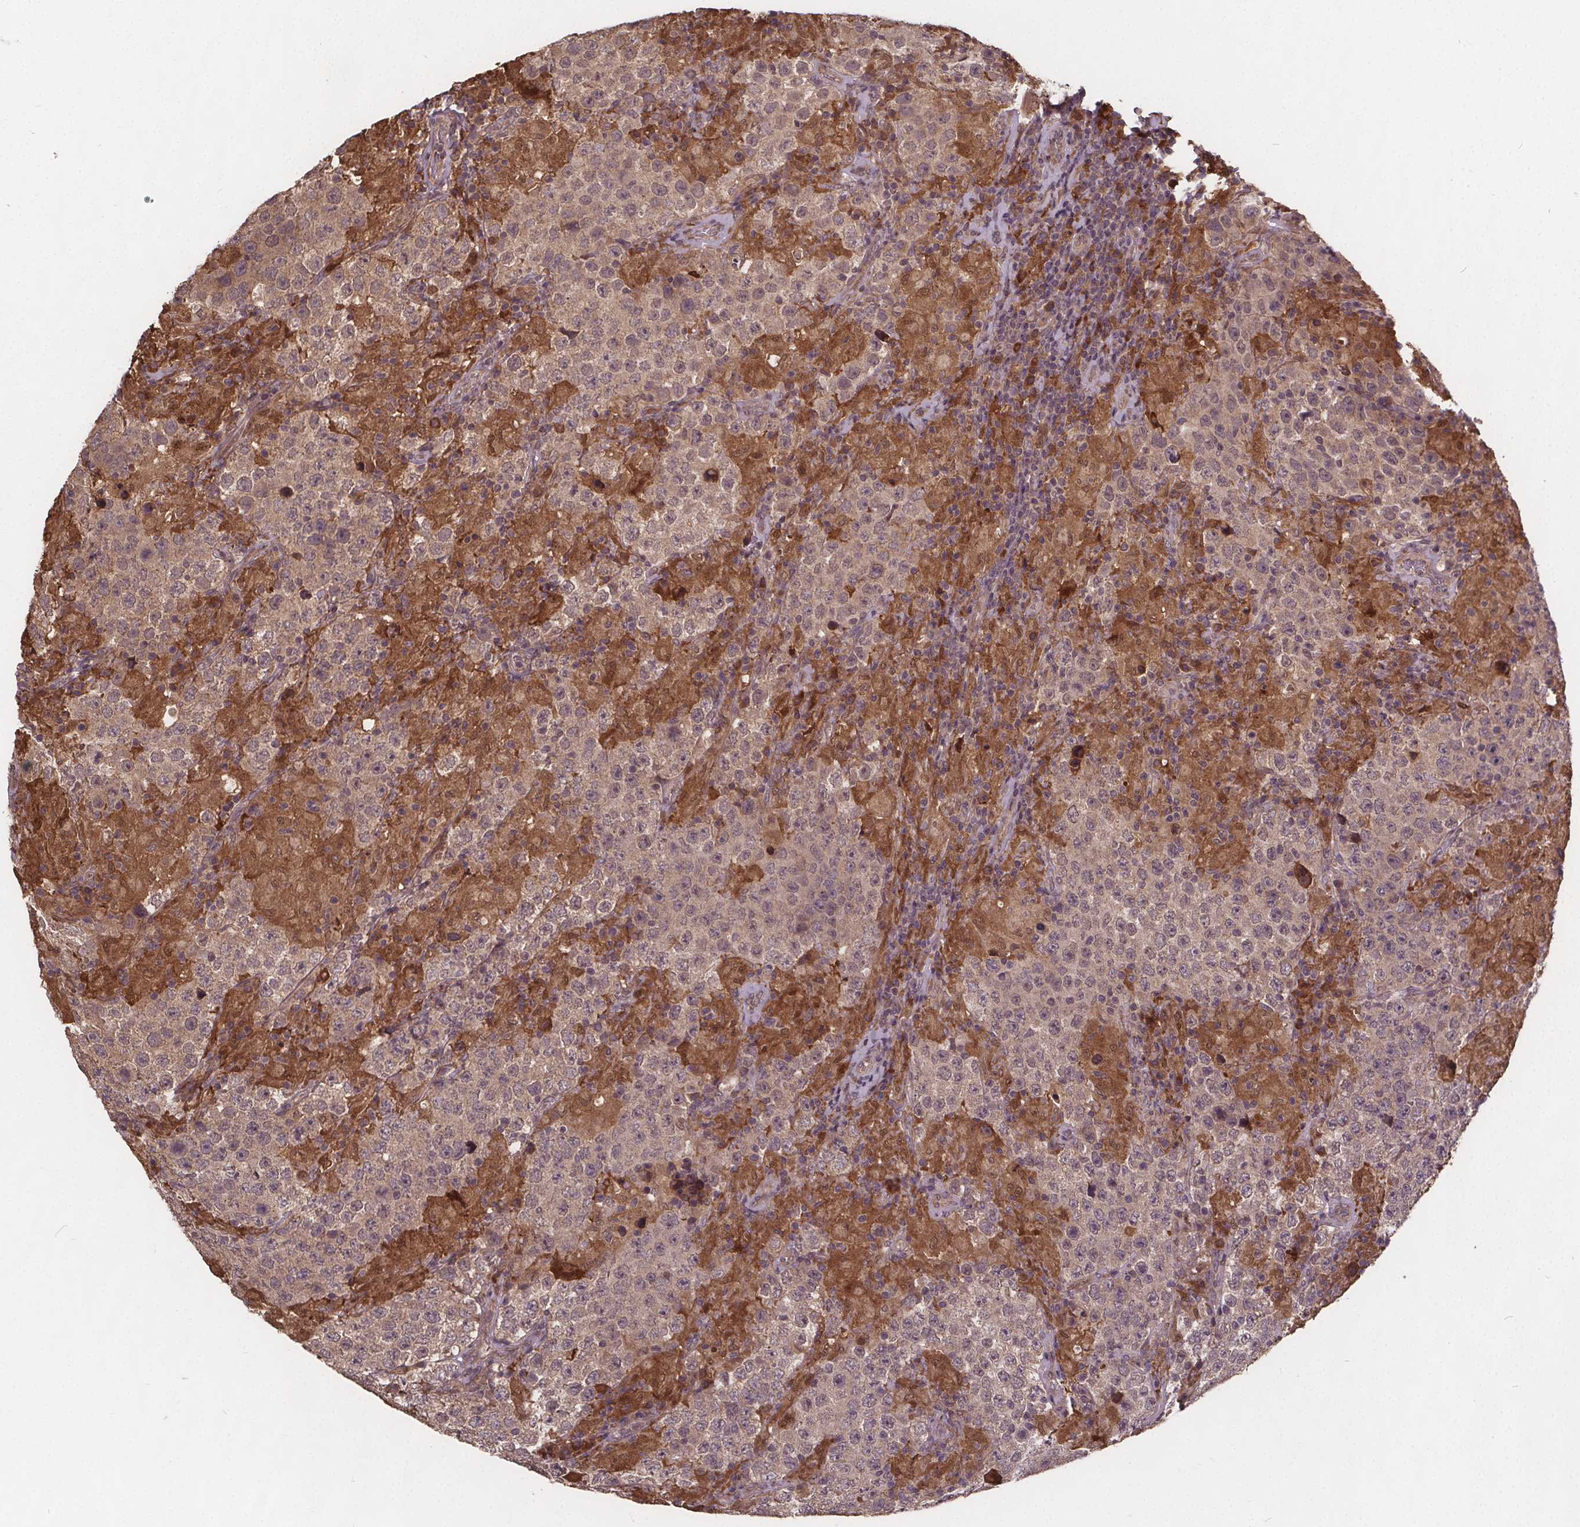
{"staining": {"intensity": "negative", "quantity": "none", "location": "none"}, "tissue": "testis cancer", "cell_type": "Tumor cells", "image_type": "cancer", "snomed": [{"axis": "morphology", "description": "Seminoma, NOS"}, {"axis": "morphology", "description": "Carcinoma, Embryonal, NOS"}, {"axis": "topography", "description": "Testis"}], "caption": "Immunohistochemistry of testis embryonal carcinoma shows no staining in tumor cells. (DAB IHC with hematoxylin counter stain).", "gene": "USP9X", "patient": {"sex": "male", "age": 41}}